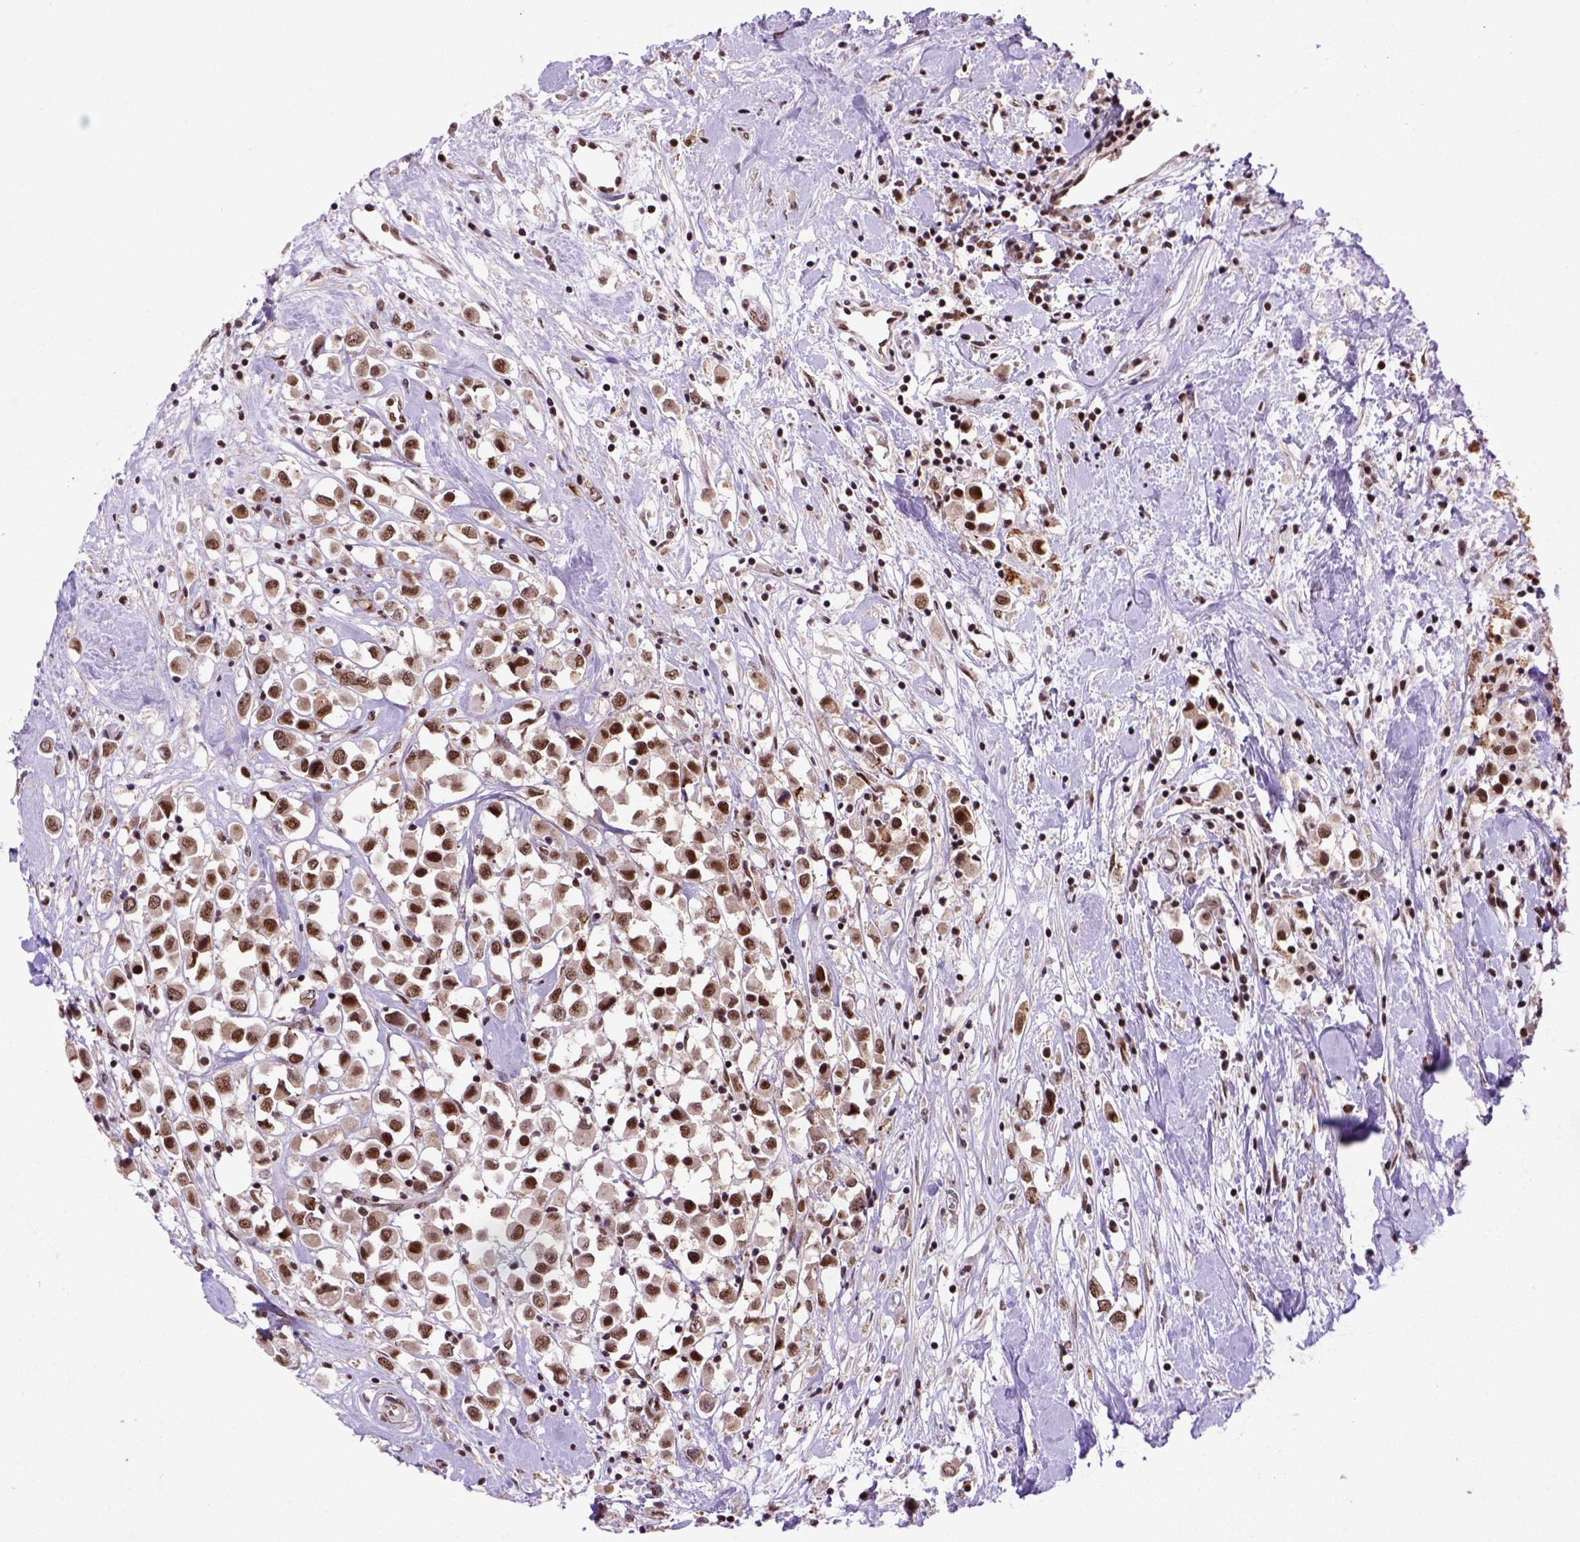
{"staining": {"intensity": "strong", "quantity": ">75%", "location": "nuclear"}, "tissue": "breast cancer", "cell_type": "Tumor cells", "image_type": "cancer", "snomed": [{"axis": "morphology", "description": "Duct carcinoma"}, {"axis": "topography", "description": "Breast"}], "caption": "Immunohistochemical staining of human breast intraductal carcinoma shows strong nuclear protein expression in approximately >75% of tumor cells.", "gene": "NSMCE2", "patient": {"sex": "female", "age": 61}}